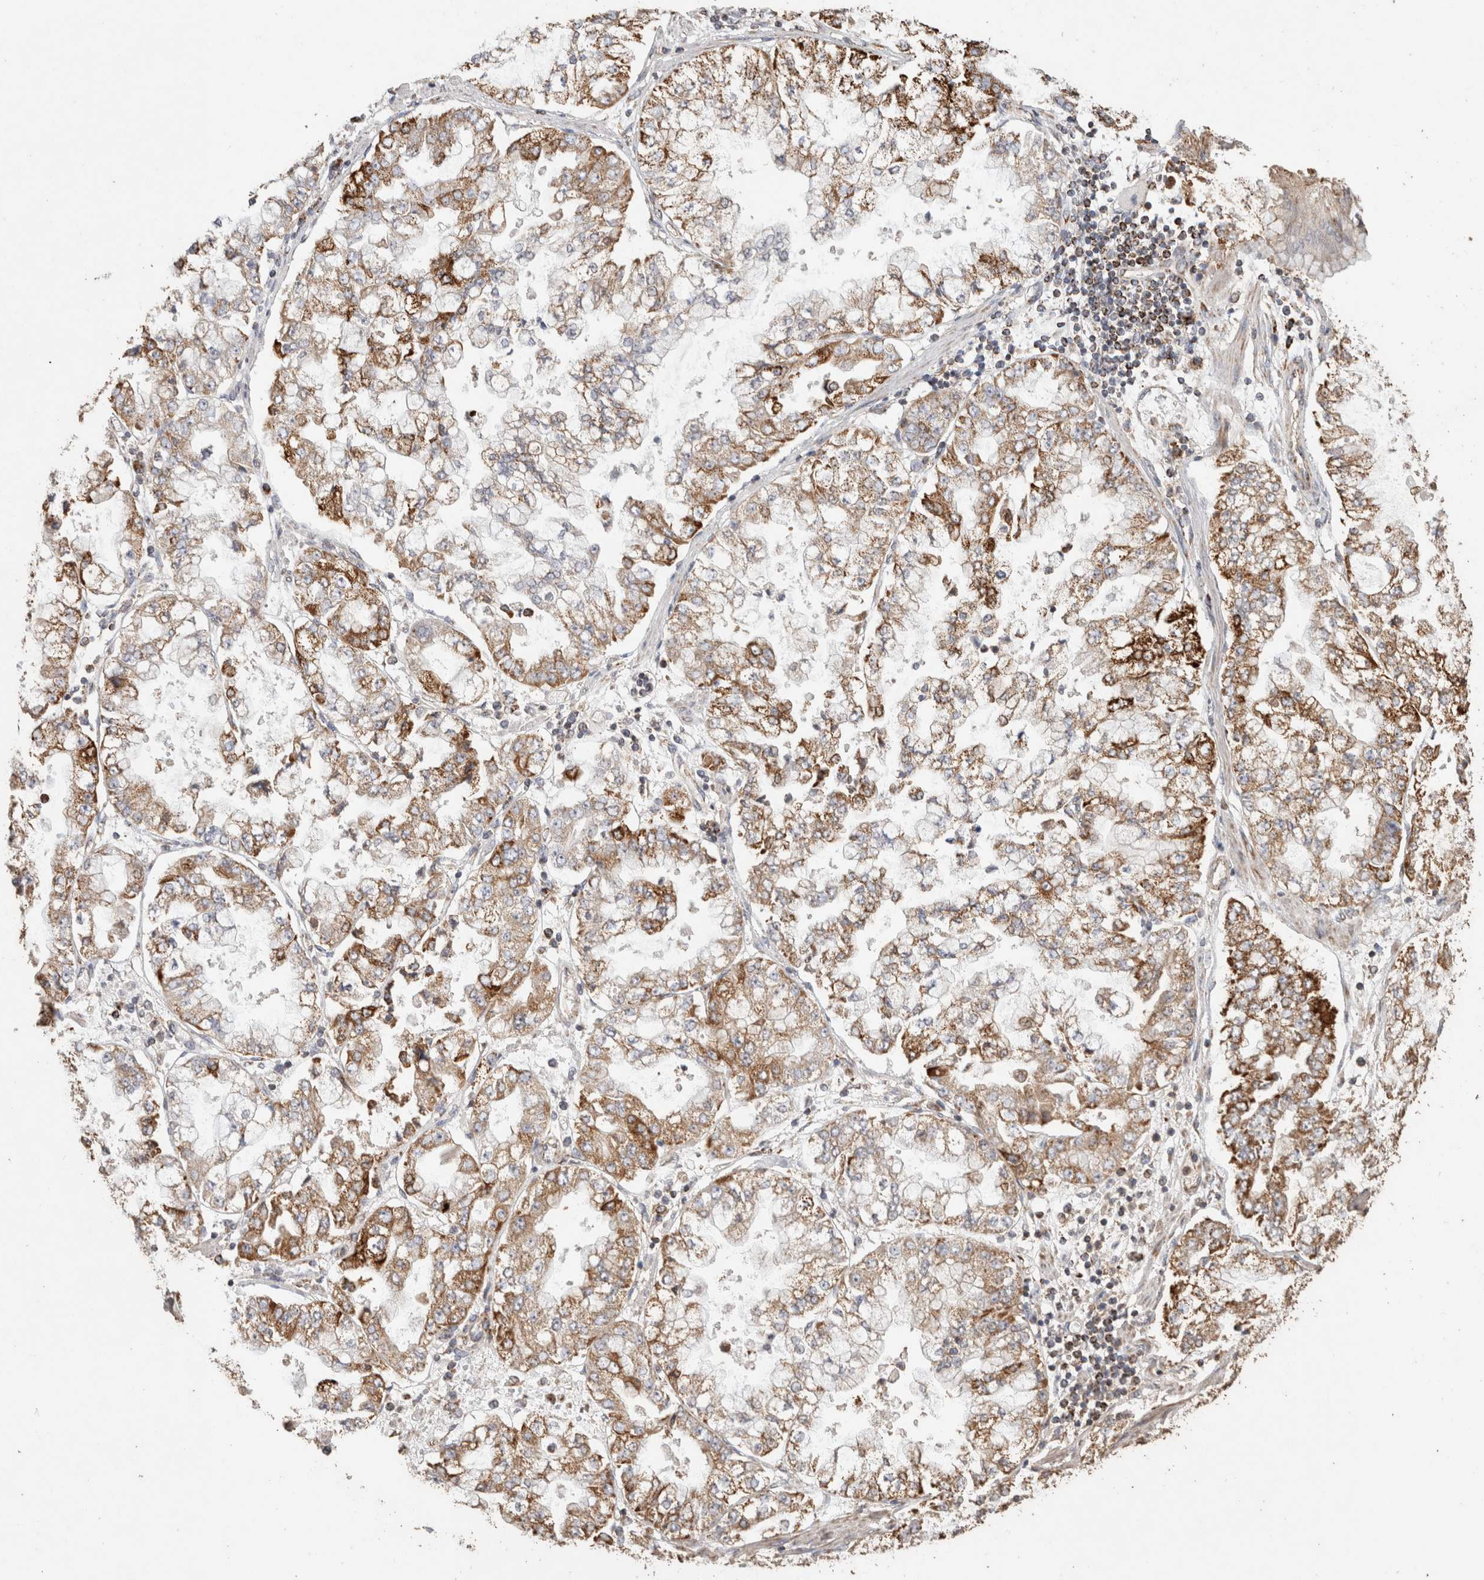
{"staining": {"intensity": "moderate", "quantity": ">75%", "location": "cytoplasmic/membranous"}, "tissue": "stomach cancer", "cell_type": "Tumor cells", "image_type": "cancer", "snomed": [{"axis": "morphology", "description": "Adenocarcinoma, NOS"}, {"axis": "topography", "description": "Stomach"}], "caption": "Stomach cancer (adenocarcinoma) stained with DAB immunohistochemistry (IHC) reveals medium levels of moderate cytoplasmic/membranous staining in approximately >75% of tumor cells.", "gene": "ACADM", "patient": {"sex": "male", "age": 76}}